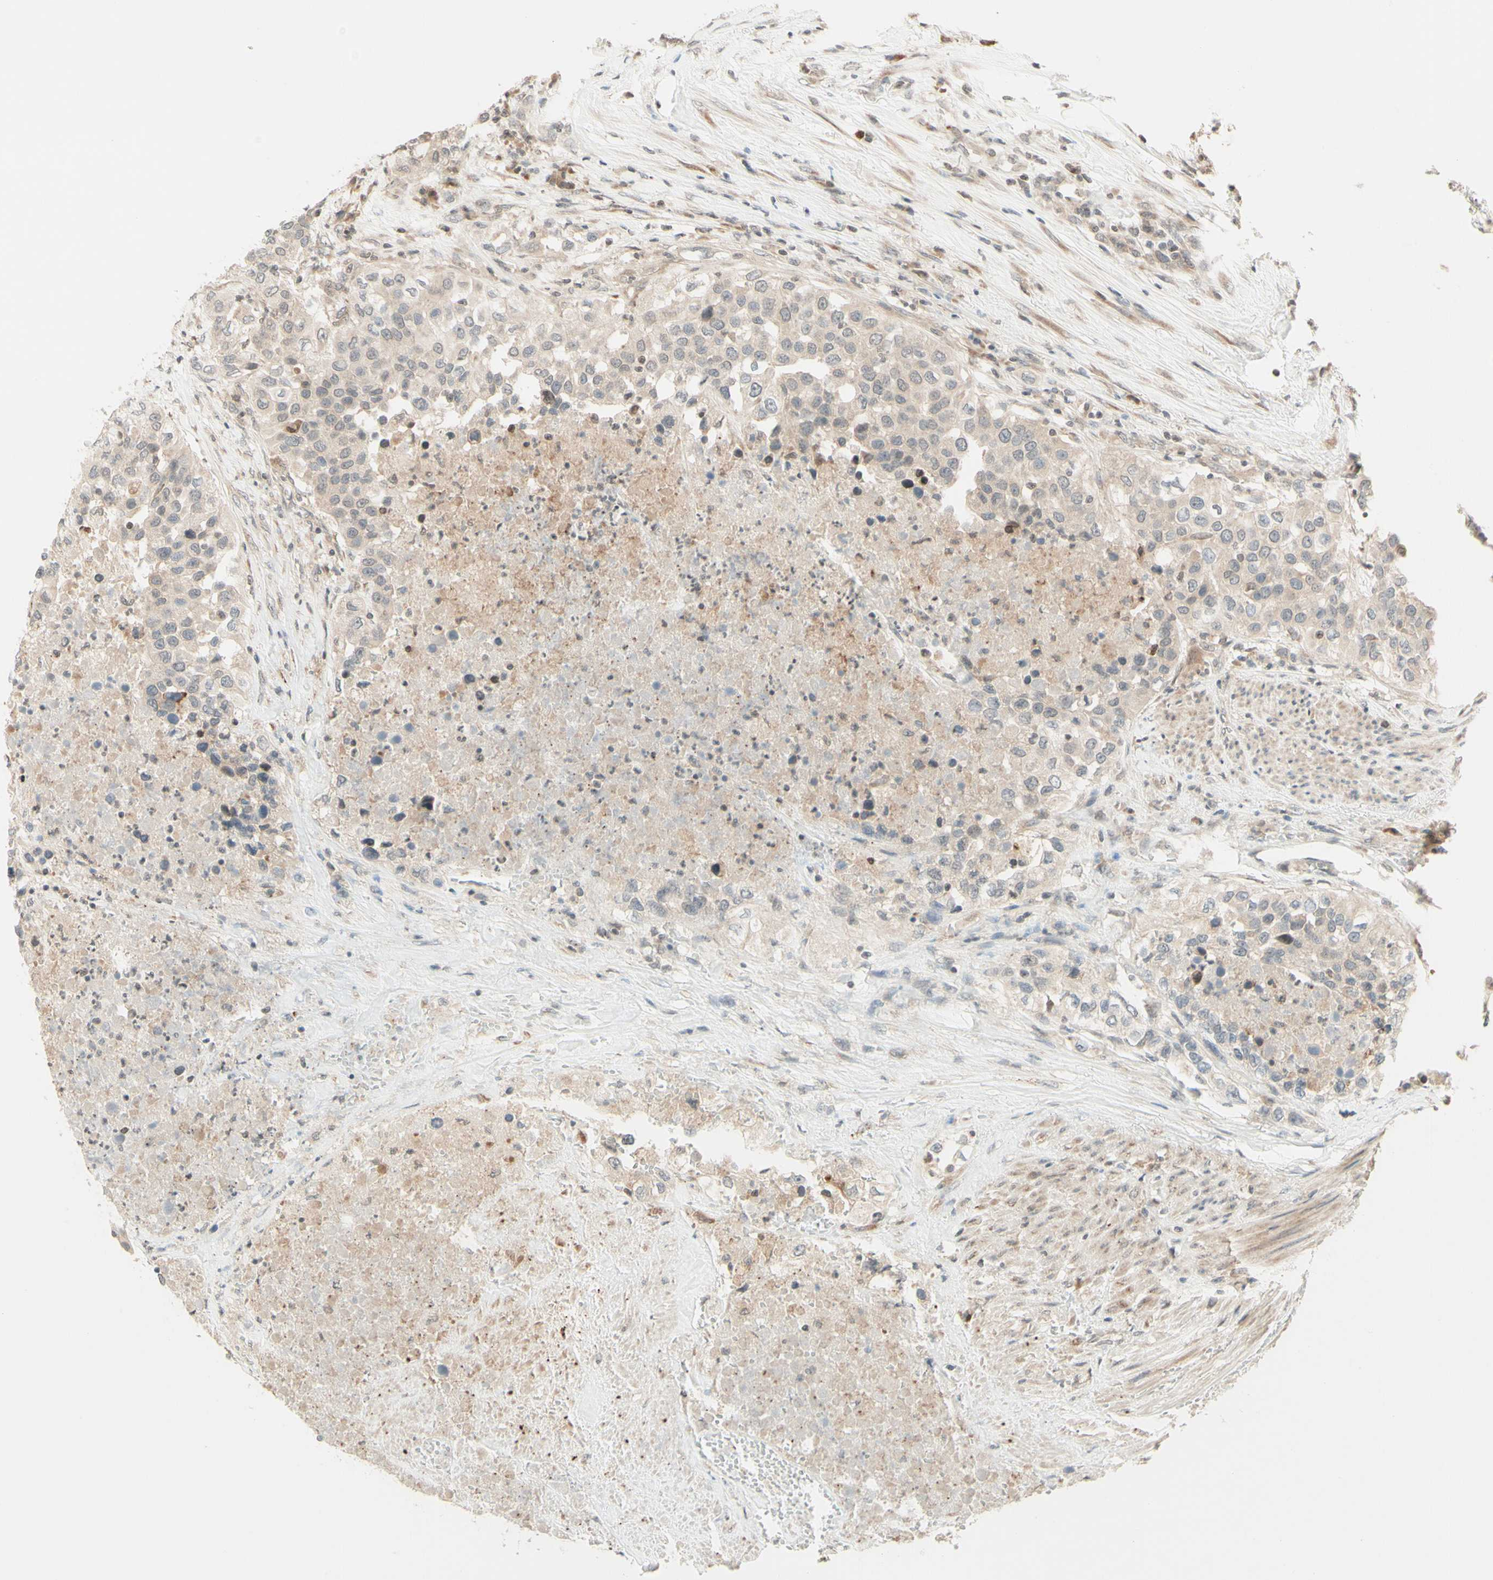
{"staining": {"intensity": "weak", "quantity": ">75%", "location": "cytoplasmic/membranous"}, "tissue": "urothelial cancer", "cell_type": "Tumor cells", "image_type": "cancer", "snomed": [{"axis": "morphology", "description": "Urothelial carcinoma, High grade"}, {"axis": "topography", "description": "Urinary bladder"}], "caption": "Immunohistochemistry (IHC) micrograph of high-grade urothelial carcinoma stained for a protein (brown), which demonstrates low levels of weak cytoplasmic/membranous expression in about >75% of tumor cells.", "gene": "ZW10", "patient": {"sex": "female", "age": 80}}